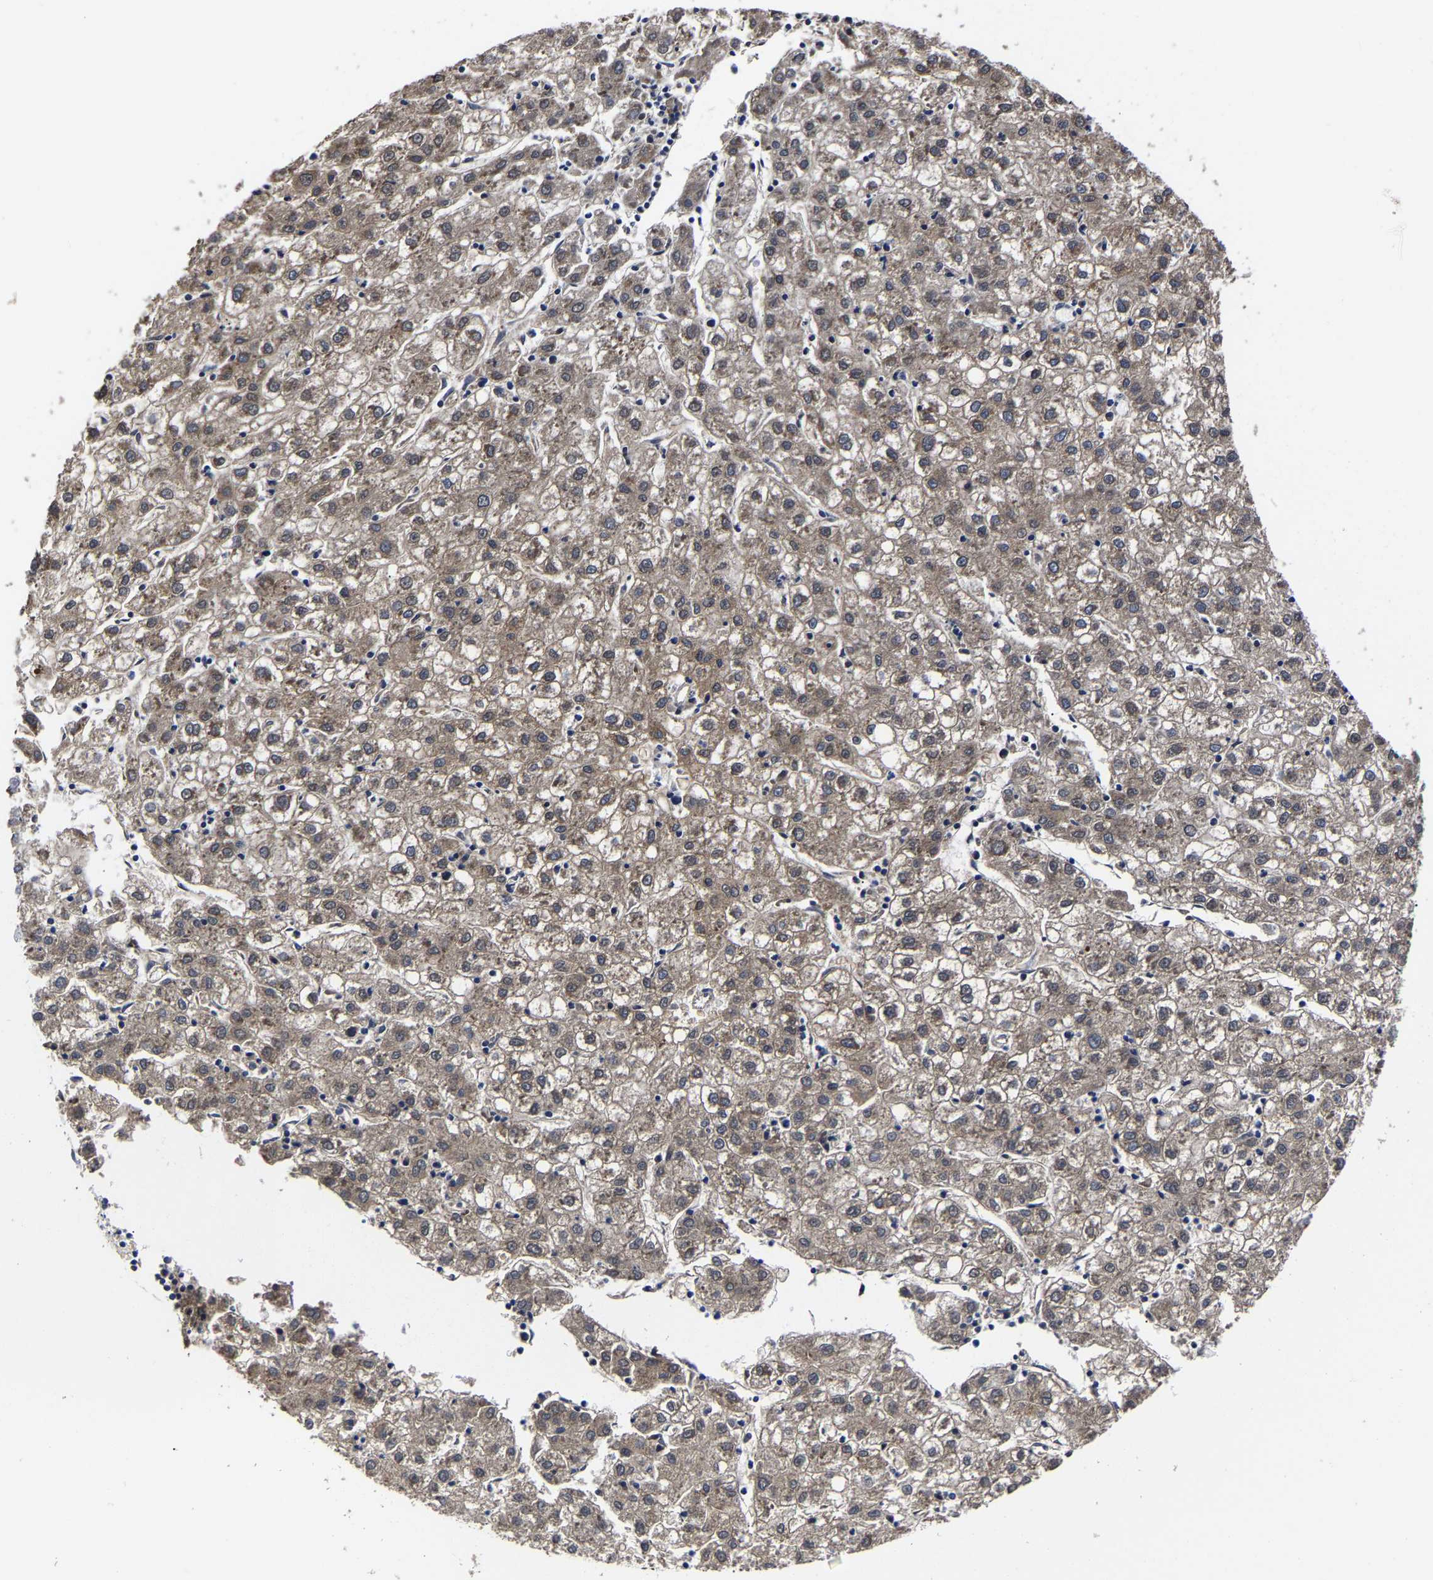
{"staining": {"intensity": "moderate", "quantity": ">75%", "location": "cytoplasmic/membranous"}, "tissue": "liver cancer", "cell_type": "Tumor cells", "image_type": "cancer", "snomed": [{"axis": "morphology", "description": "Carcinoma, Hepatocellular, NOS"}, {"axis": "topography", "description": "Liver"}], "caption": "About >75% of tumor cells in liver hepatocellular carcinoma reveal moderate cytoplasmic/membranous protein positivity as visualized by brown immunohistochemical staining.", "gene": "AASS", "patient": {"sex": "male", "age": 72}}